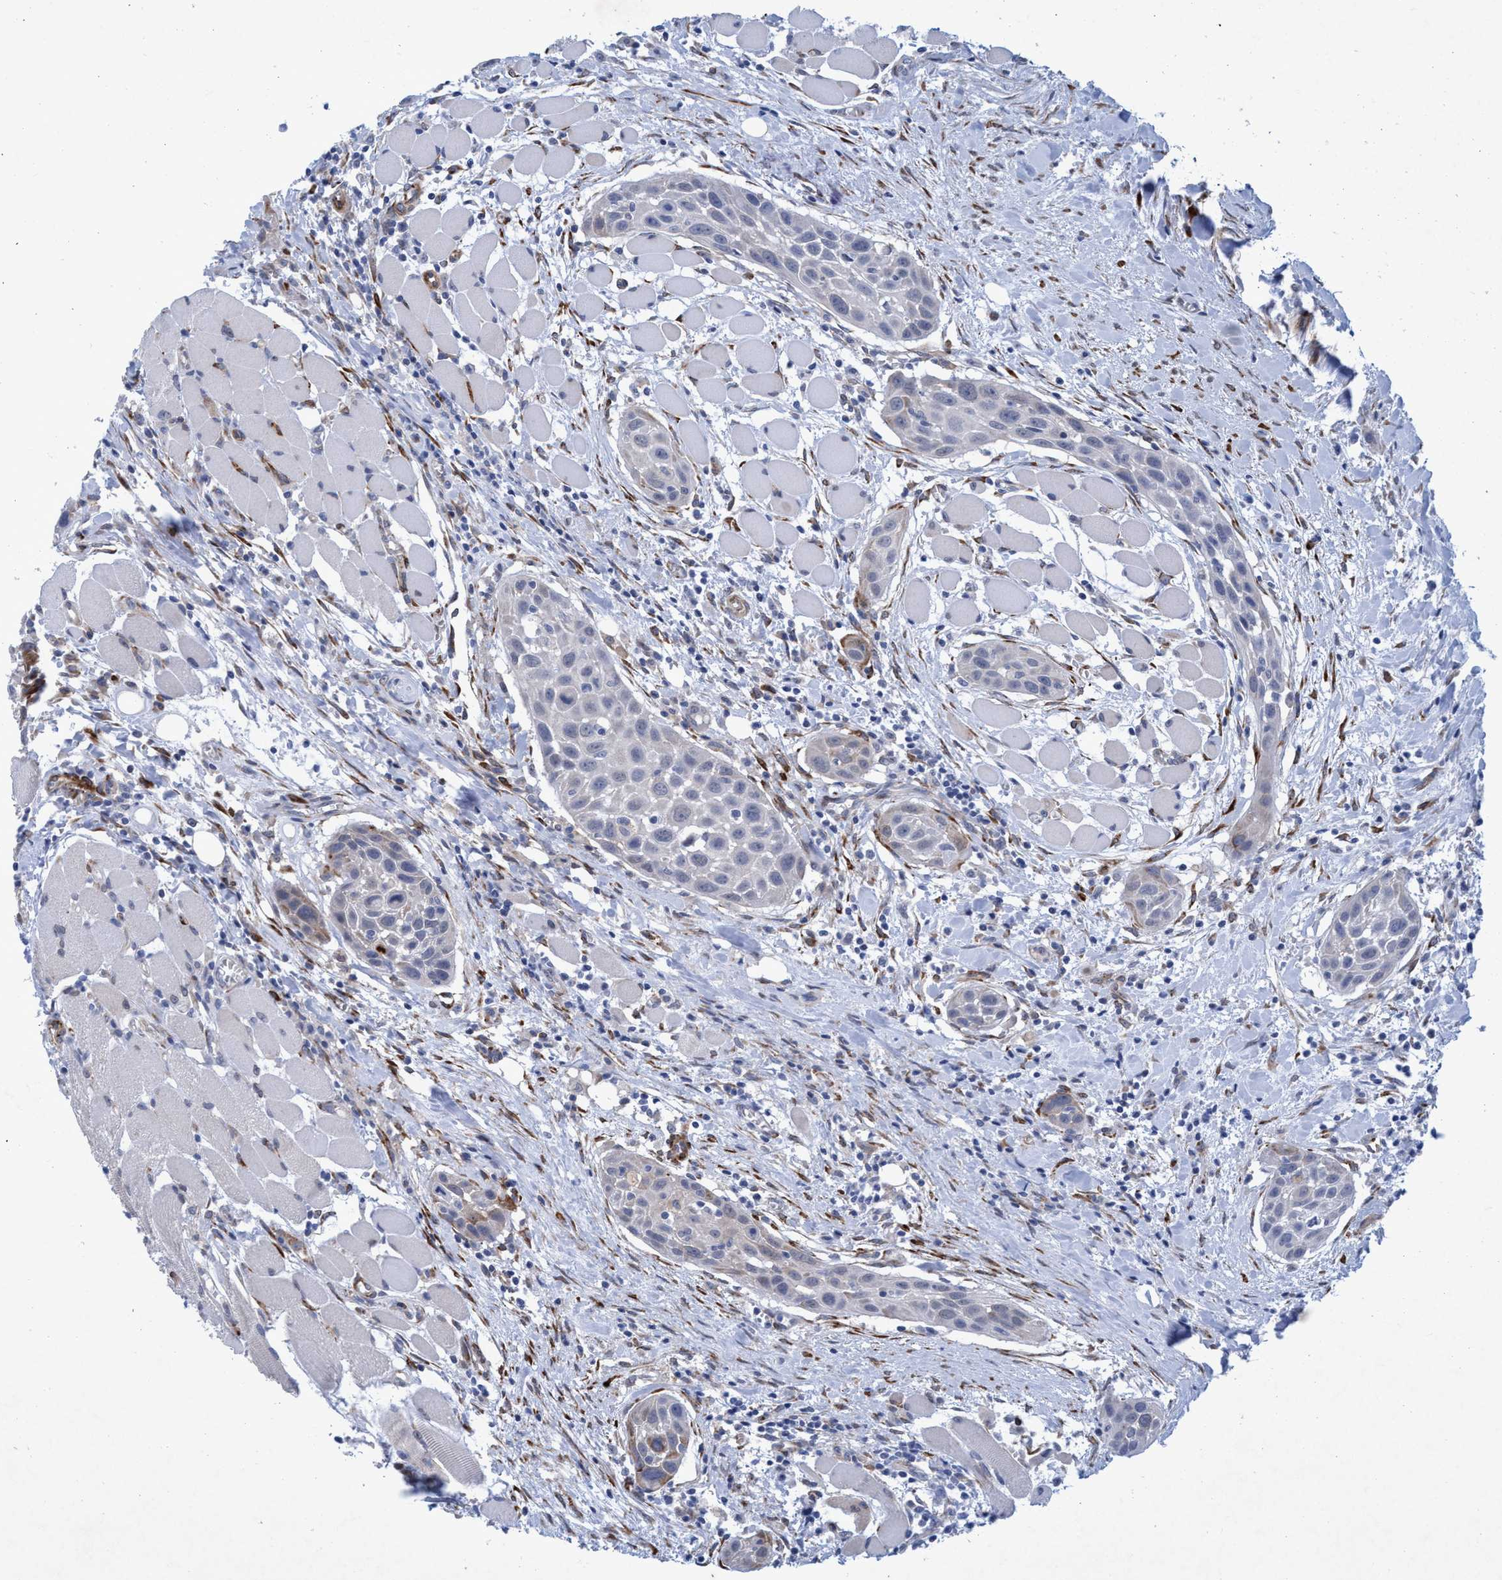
{"staining": {"intensity": "negative", "quantity": "none", "location": "none"}, "tissue": "head and neck cancer", "cell_type": "Tumor cells", "image_type": "cancer", "snomed": [{"axis": "morphology", "description": "Squamous cell carcinoma, NOS"}, {"axis": "topography", "description": "Oral tissue"}, {"axis": "topography", "description": "Head-Neck"}], "caption": "The immunohistochemistry (IHC) photomicrograph has no significant expression in tumor cells of head and neck cancer (squamous cell carcinoma) tissue.", "gene": "SLC43A2", "patient": {"sex": "female", "age": 50}}